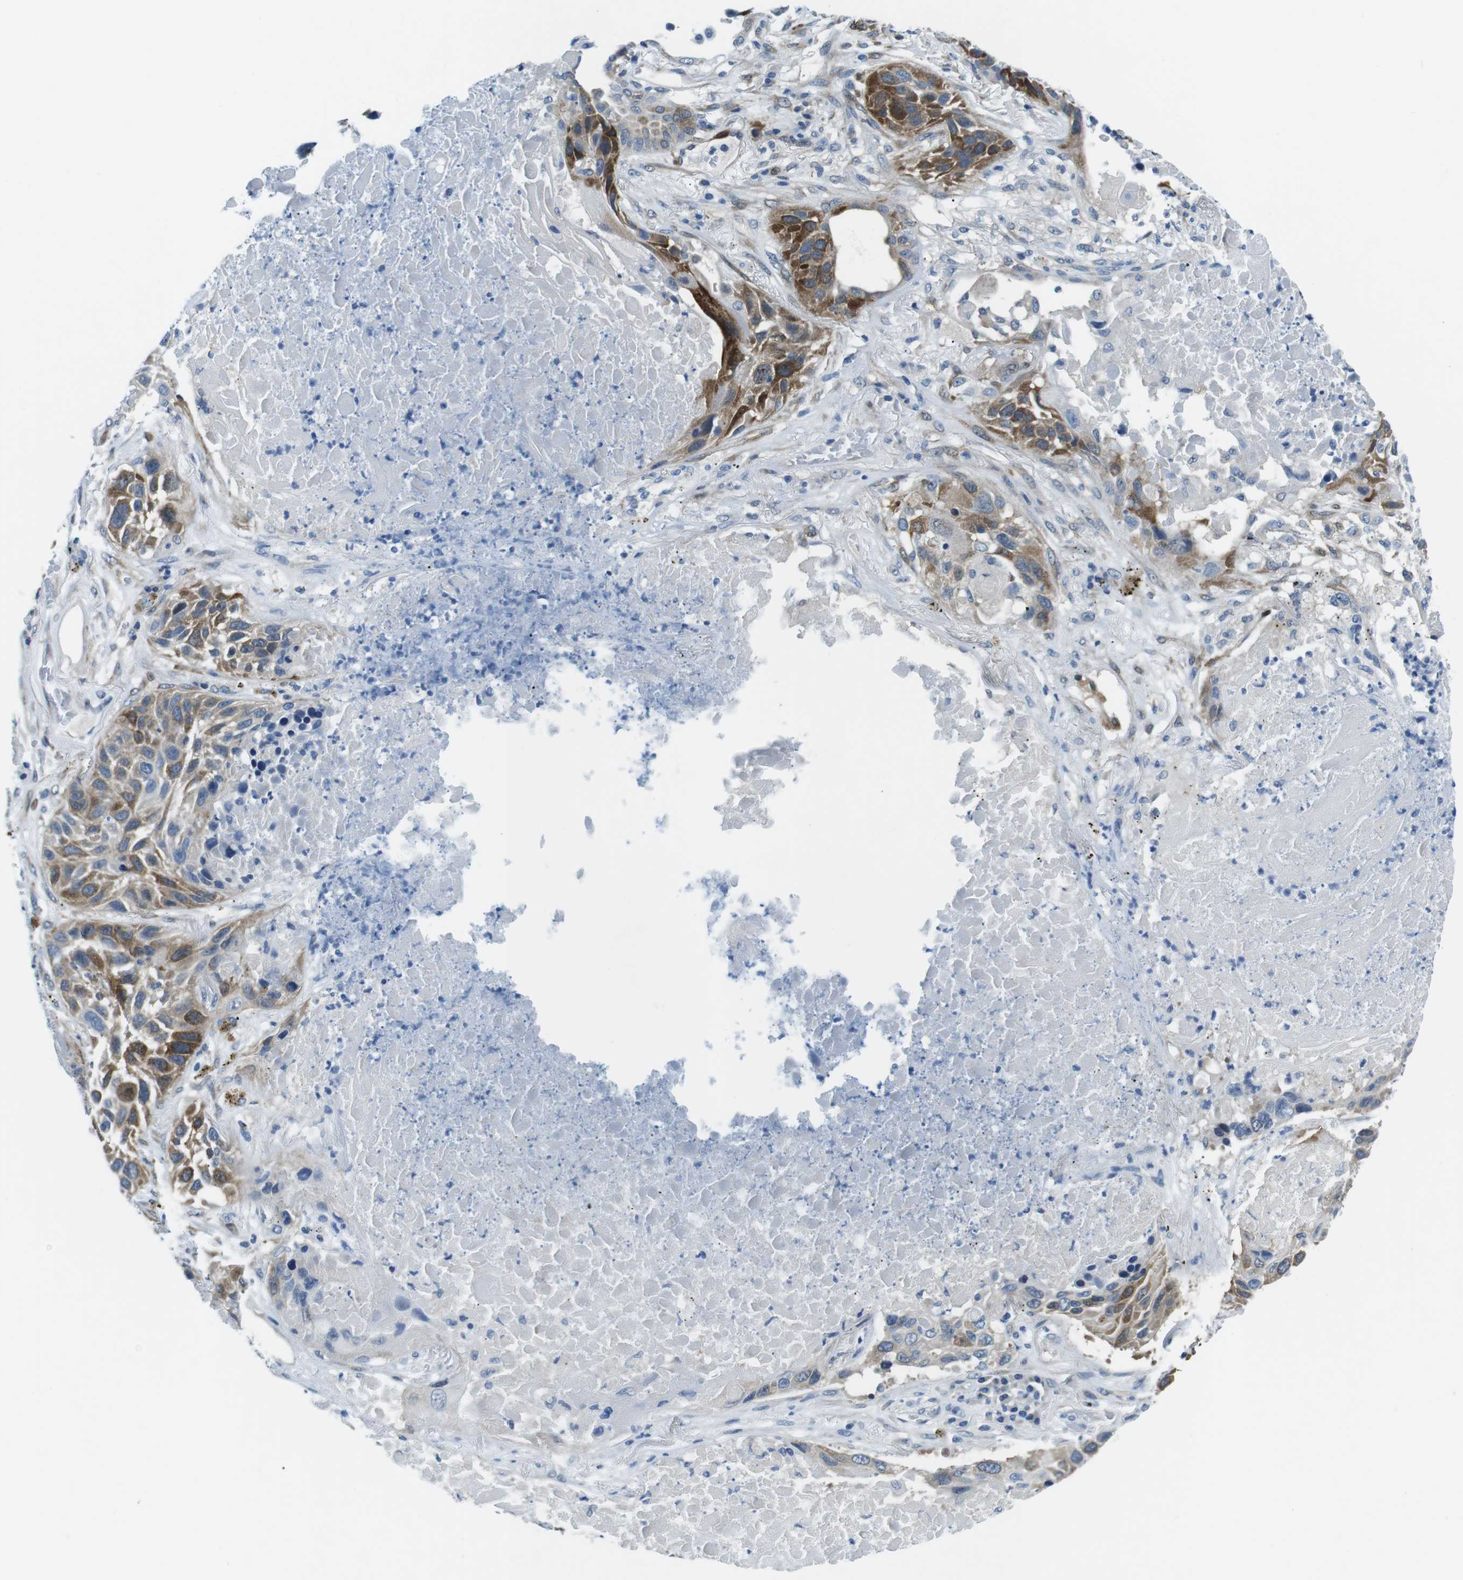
{"staining": {"intensity": "strong", "quantity": ">75%", "location": "cytoplasmic/membranous"}, "tissue": "lung cancer", "cell_type": "Tumor cells", "image_type": "cancer", "snomed": [{"axis": "morphology", "description": "Squamous cell carcinoma, NOS"}, {"axis": "topography", "description": "Lung"}], "caption": "Lung squamous cell carcinoma tissue displays strong cytoplasmic/membranous expression in about >75% of tumor cells", "gene": "PHLDA1", "patient": {"sex": "male", "age": 57}}